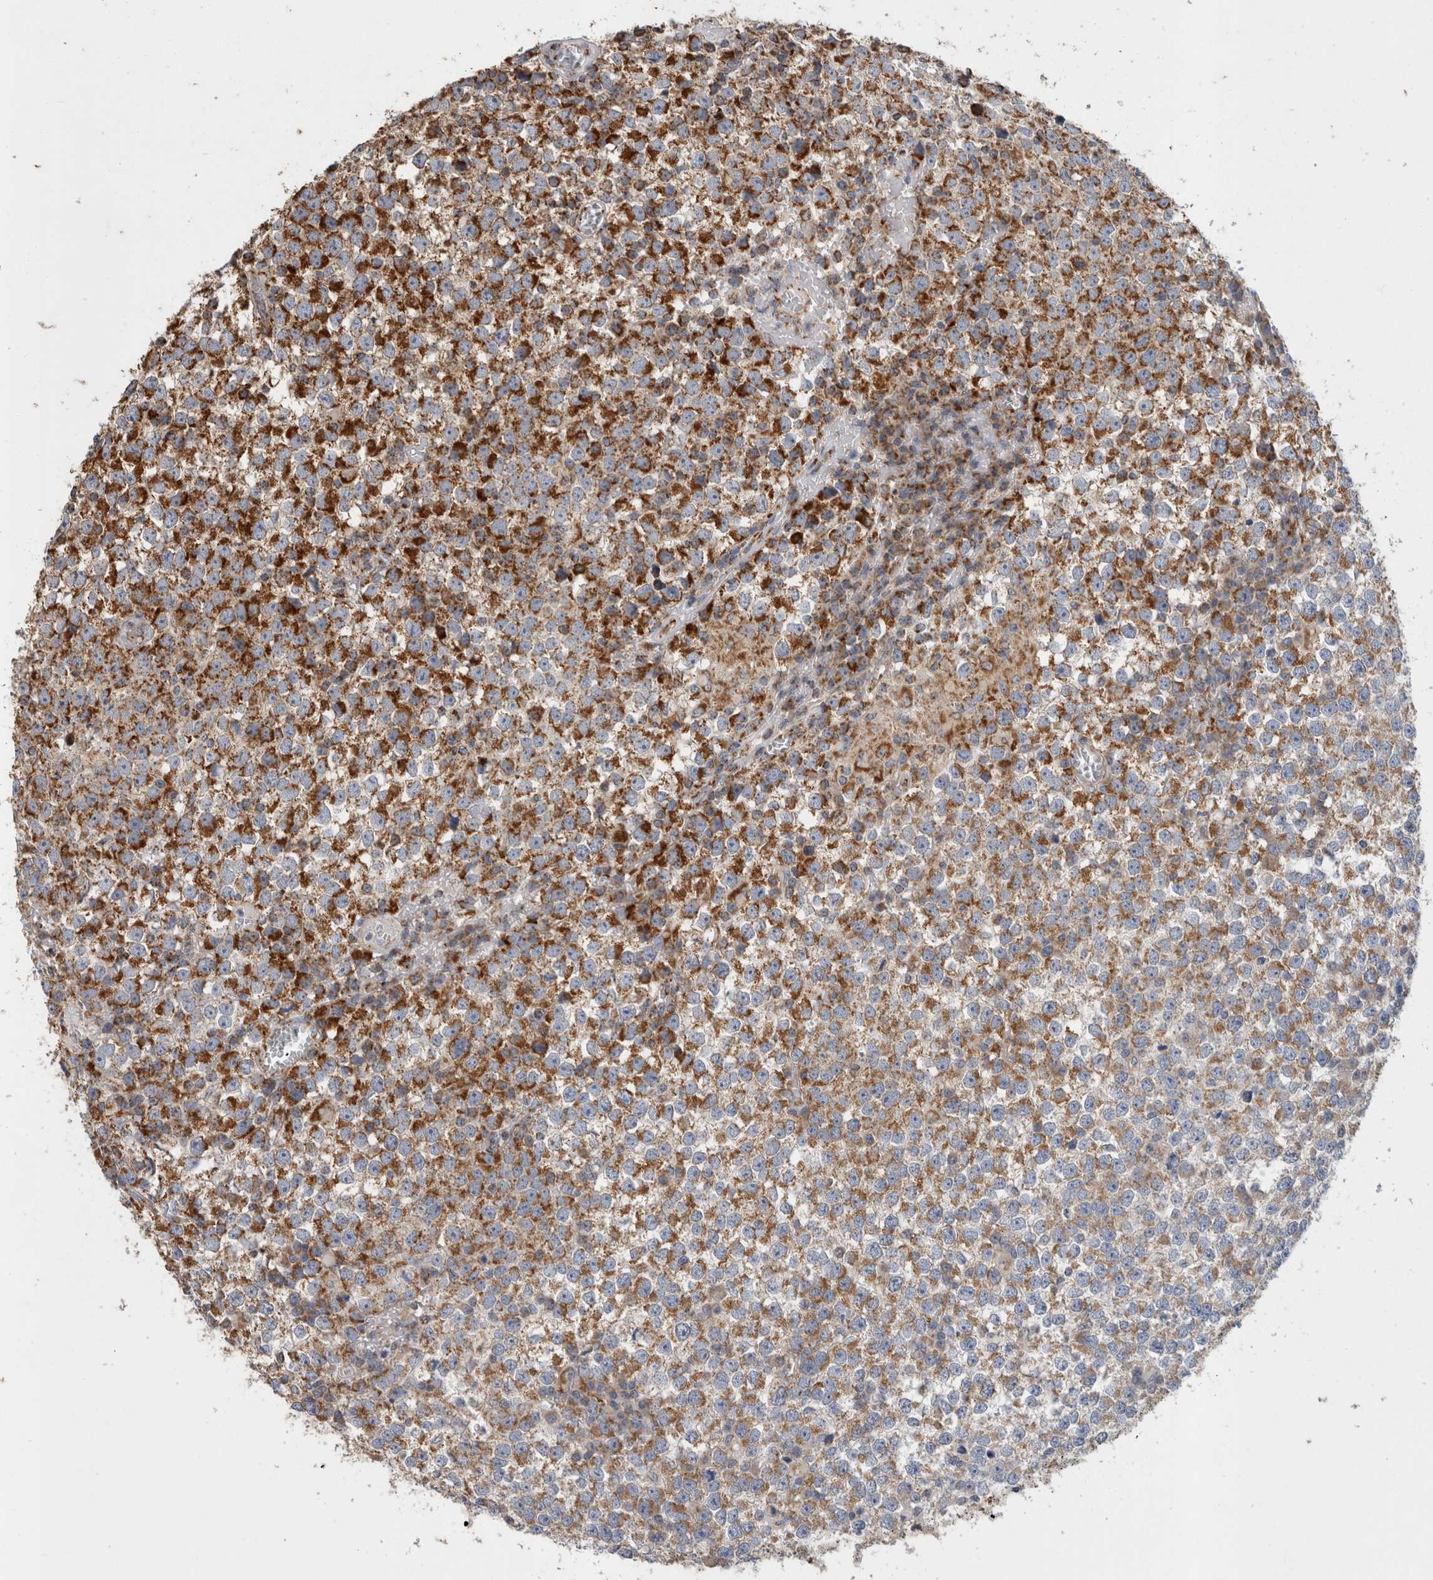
{"staining": {"intensity": "strong", "quantity": ">75%", "location": "cytoplasmic/membranous"}, "tissue": "testis cancer", "cell_type": "Tumor cells", "image_type": "cancer", "snomed": [{"axis": "morphology", "description": "Seminoma, NOS"}, {"axis": "topography", "description": "Testis"}], "caption": "A micrograph showing strong cytoplasmic/membranous staining in about >75% of tumor cells in testis cancer (seminoma), as visualized by brown immunohistochemical staining.", "gene": "IARS2", "patient": {"sex": "male", "age": 65}}